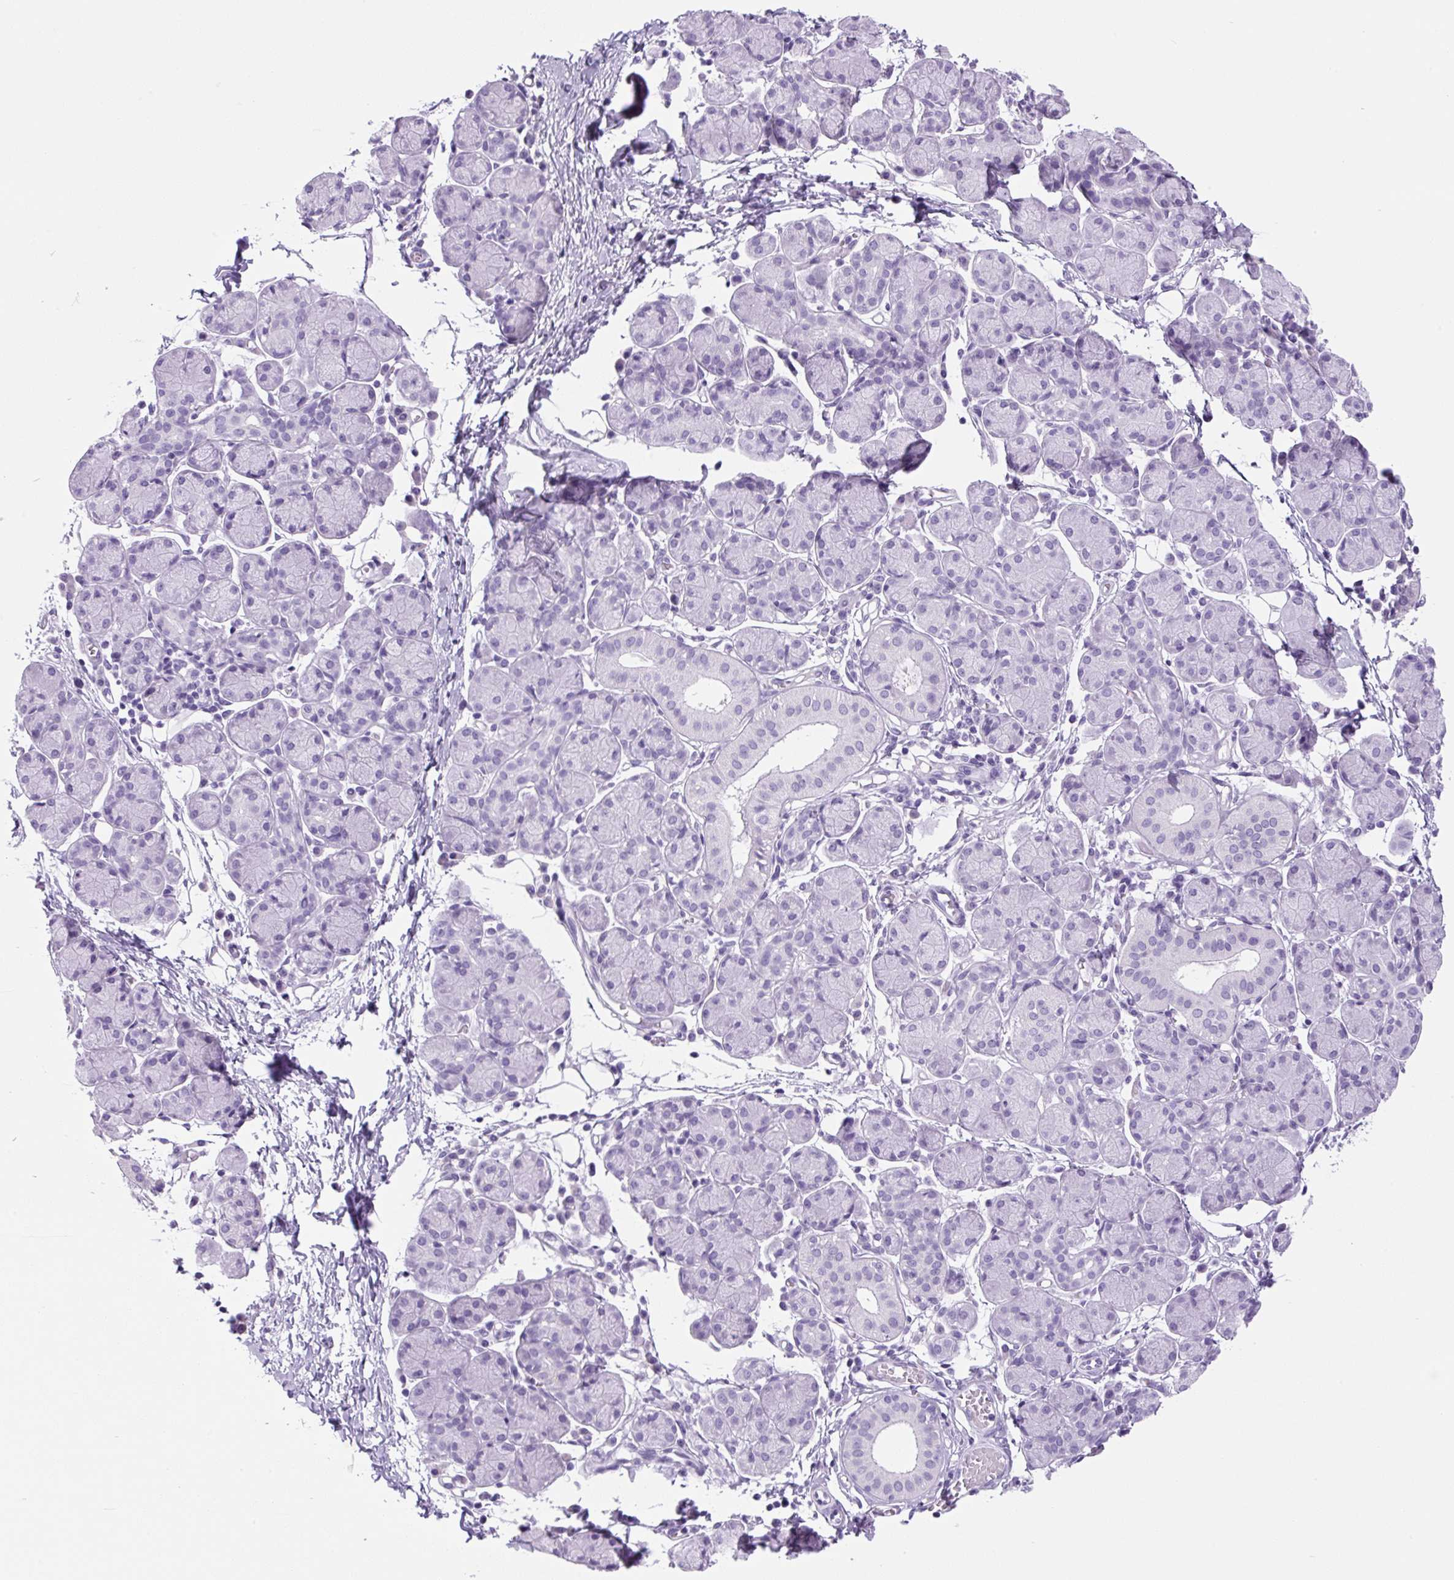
{"staining": {"intensity": "negative", "quantity": "none", "location": "none"}, "tissue": "salivary gland", "cell_type": "Glandular cells", "image_type": "normal", "snomed": [{"axis": "morphology", "description": "Normal tissue, NOS"}, {"axis": "morphology", "description": "Inflammation, NOS"}, {"axis": "topography", "description": "Lymph node"}, {"axis": "topography", "description": "Salivary gland"}], "caption": "DAB immunohistochemical staining of benign salivary gland exhibits no significant staining in glandular cells.", "gene": "PRRT1", "patient": {"sex": "male", "age": 3}}